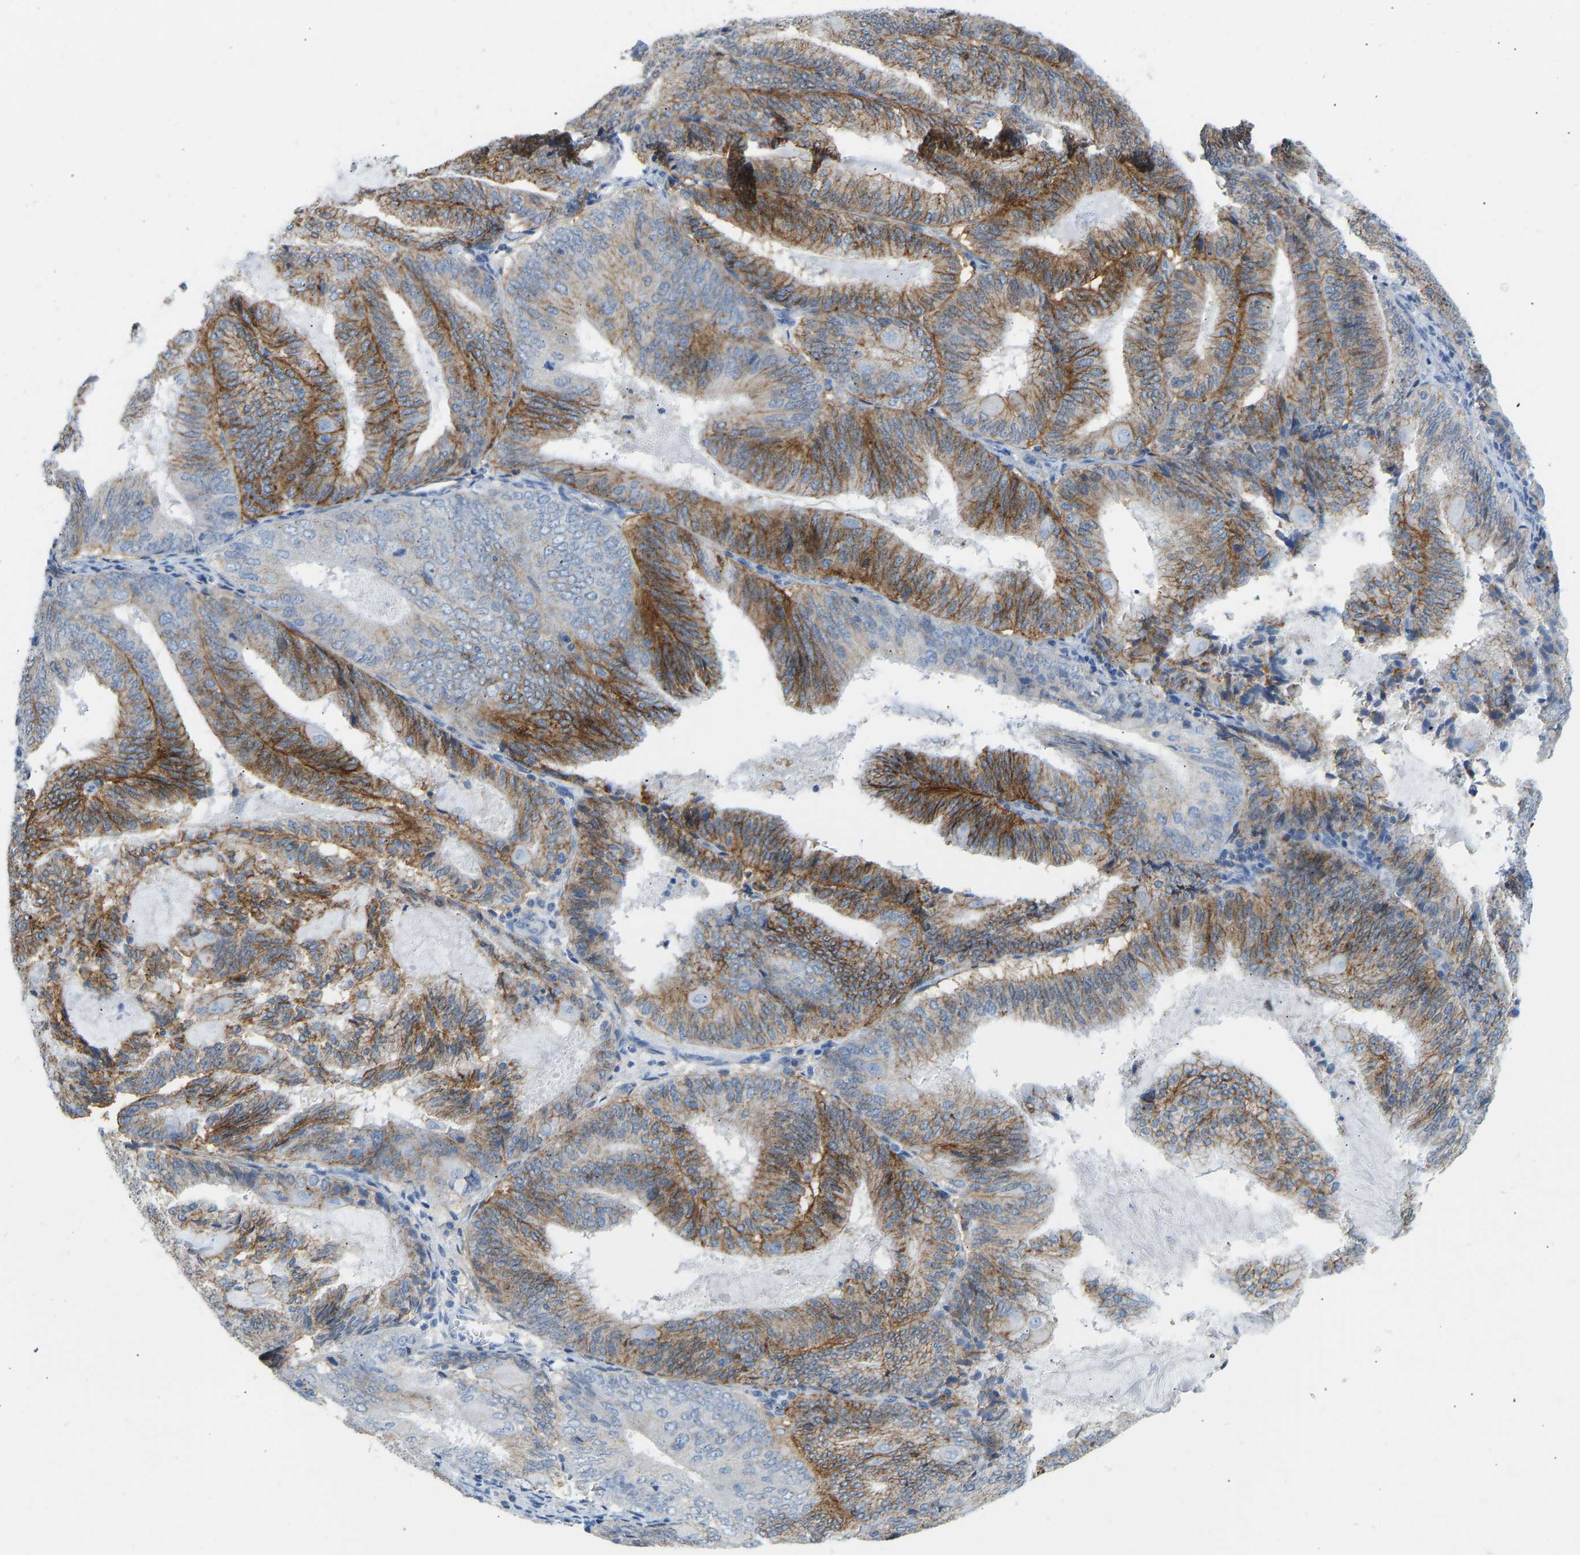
{"staining": {"intensity": "strong", "quantity": "25%-75%", "location": "cytoplasmic/membranous"}, "tissue": "endometrial cancer", "cell_type": "Tumor cells", "image_type": "cancer", "snomed": [{"axis": "morphology", "description": "Adenocarcinoma, NOS"}, {"axis": "topography", "description": "Endometrium"}], "caption": "DAB immunohistochemical staining of endometrial cancer shows strong cytoplasmic/membranous protein positivity in about 25%-75% of tumor cells.", "gene": "ATP1A1", "patient": {"sex": "female", "age": 81}}